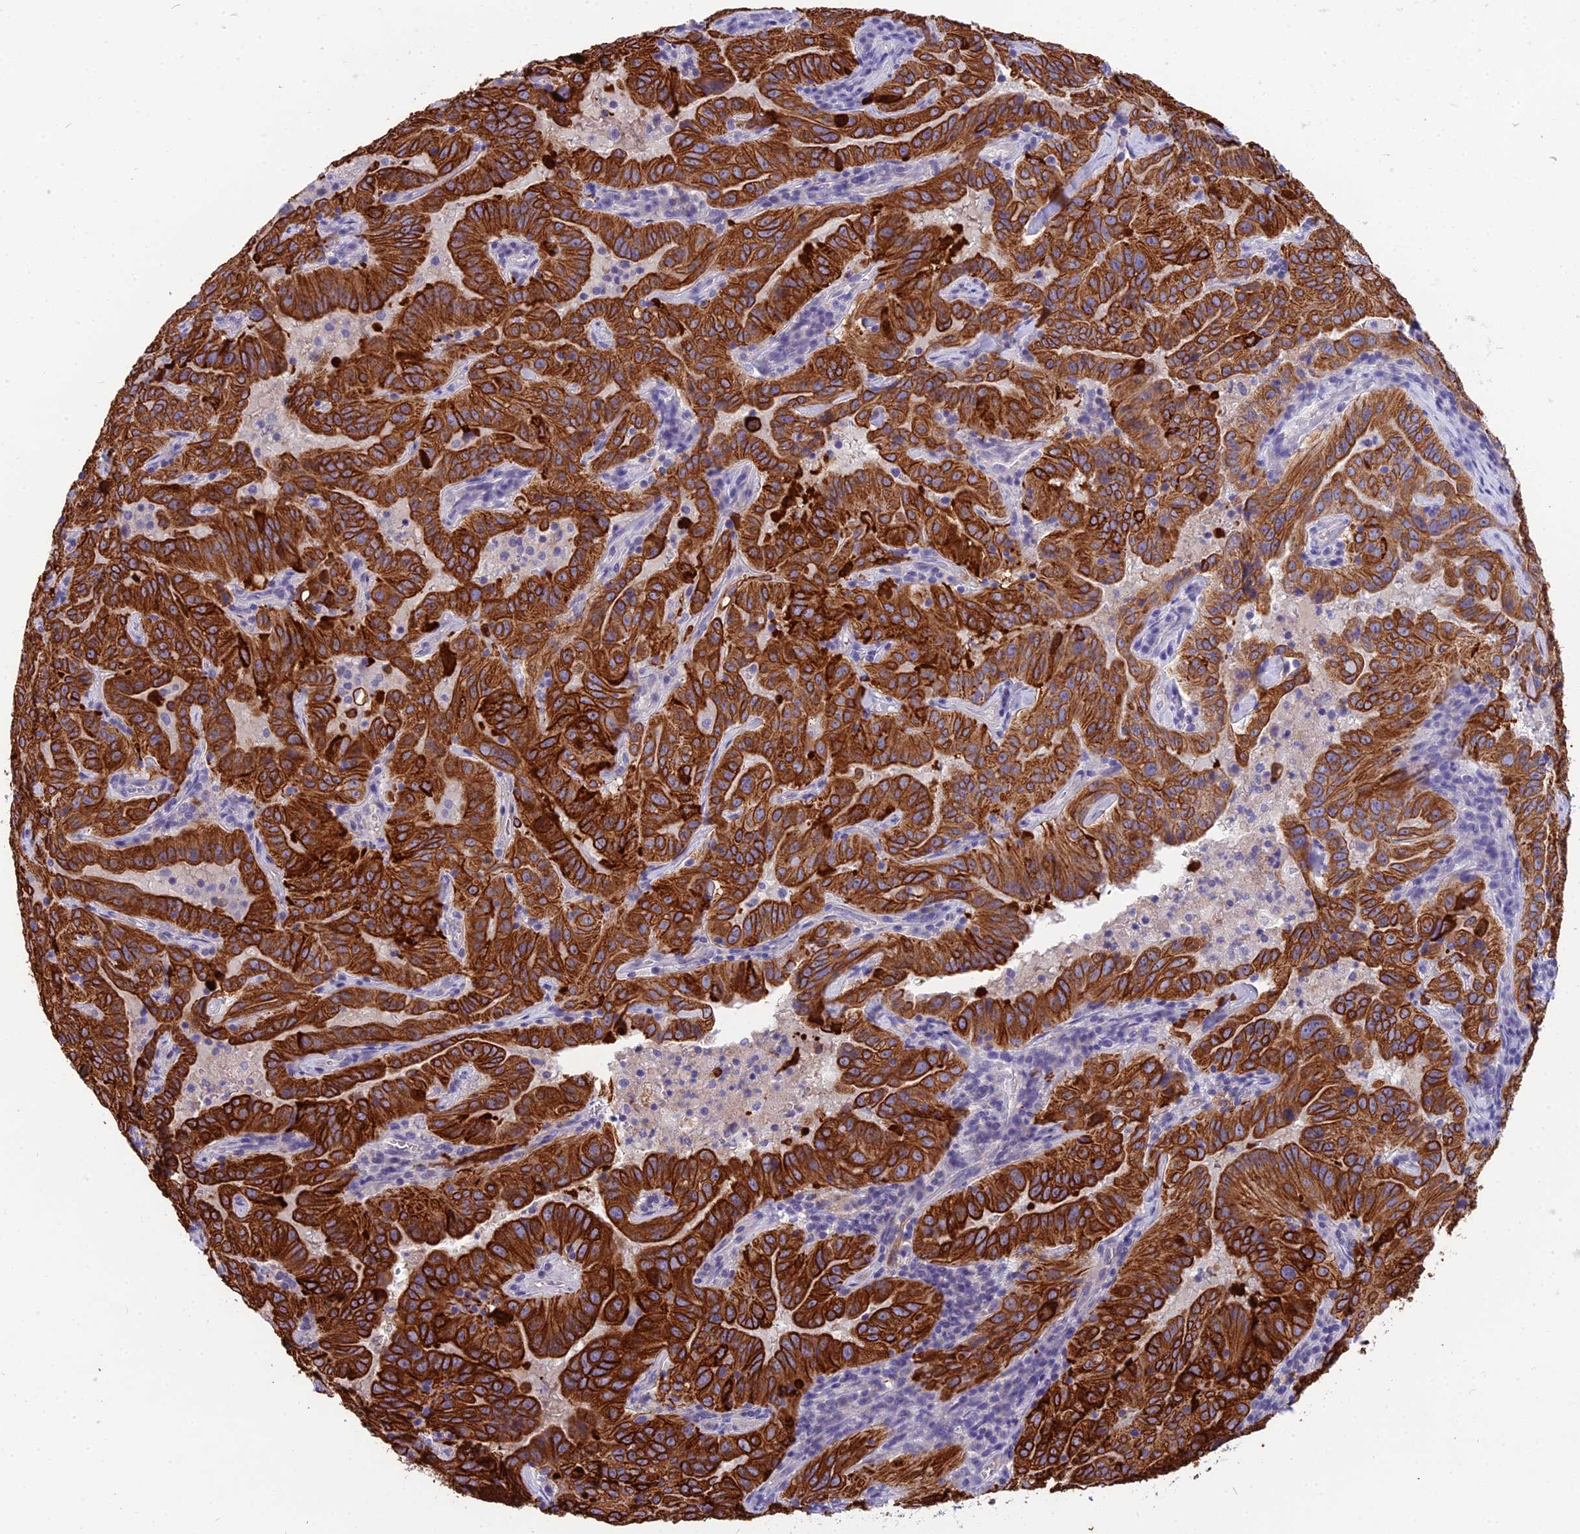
{"staining": {"intensity": "strong", "quantity": ">75%", "location": "cytoplasmic/membranous"}, "tissue": "pancreatic cancer", "cell_type": "Tumor cells", "image_type": "cancer", "snomed": [{"axis": "morphology", "description": "Adenocarcinoma, NOS"}, {"axis": "topography", "description": "Pancreas"}], "caption": "Immunohistochemistry histopathology image of human adenocarcinoma (pancreatic) stained for a protein (brown), which demonstrates high levels of strong cytoplasmic/membranous staining in approximately >75% of tumor cells.", "gene": "RBM41", "patient": {"sex": "male", "age": 63}}